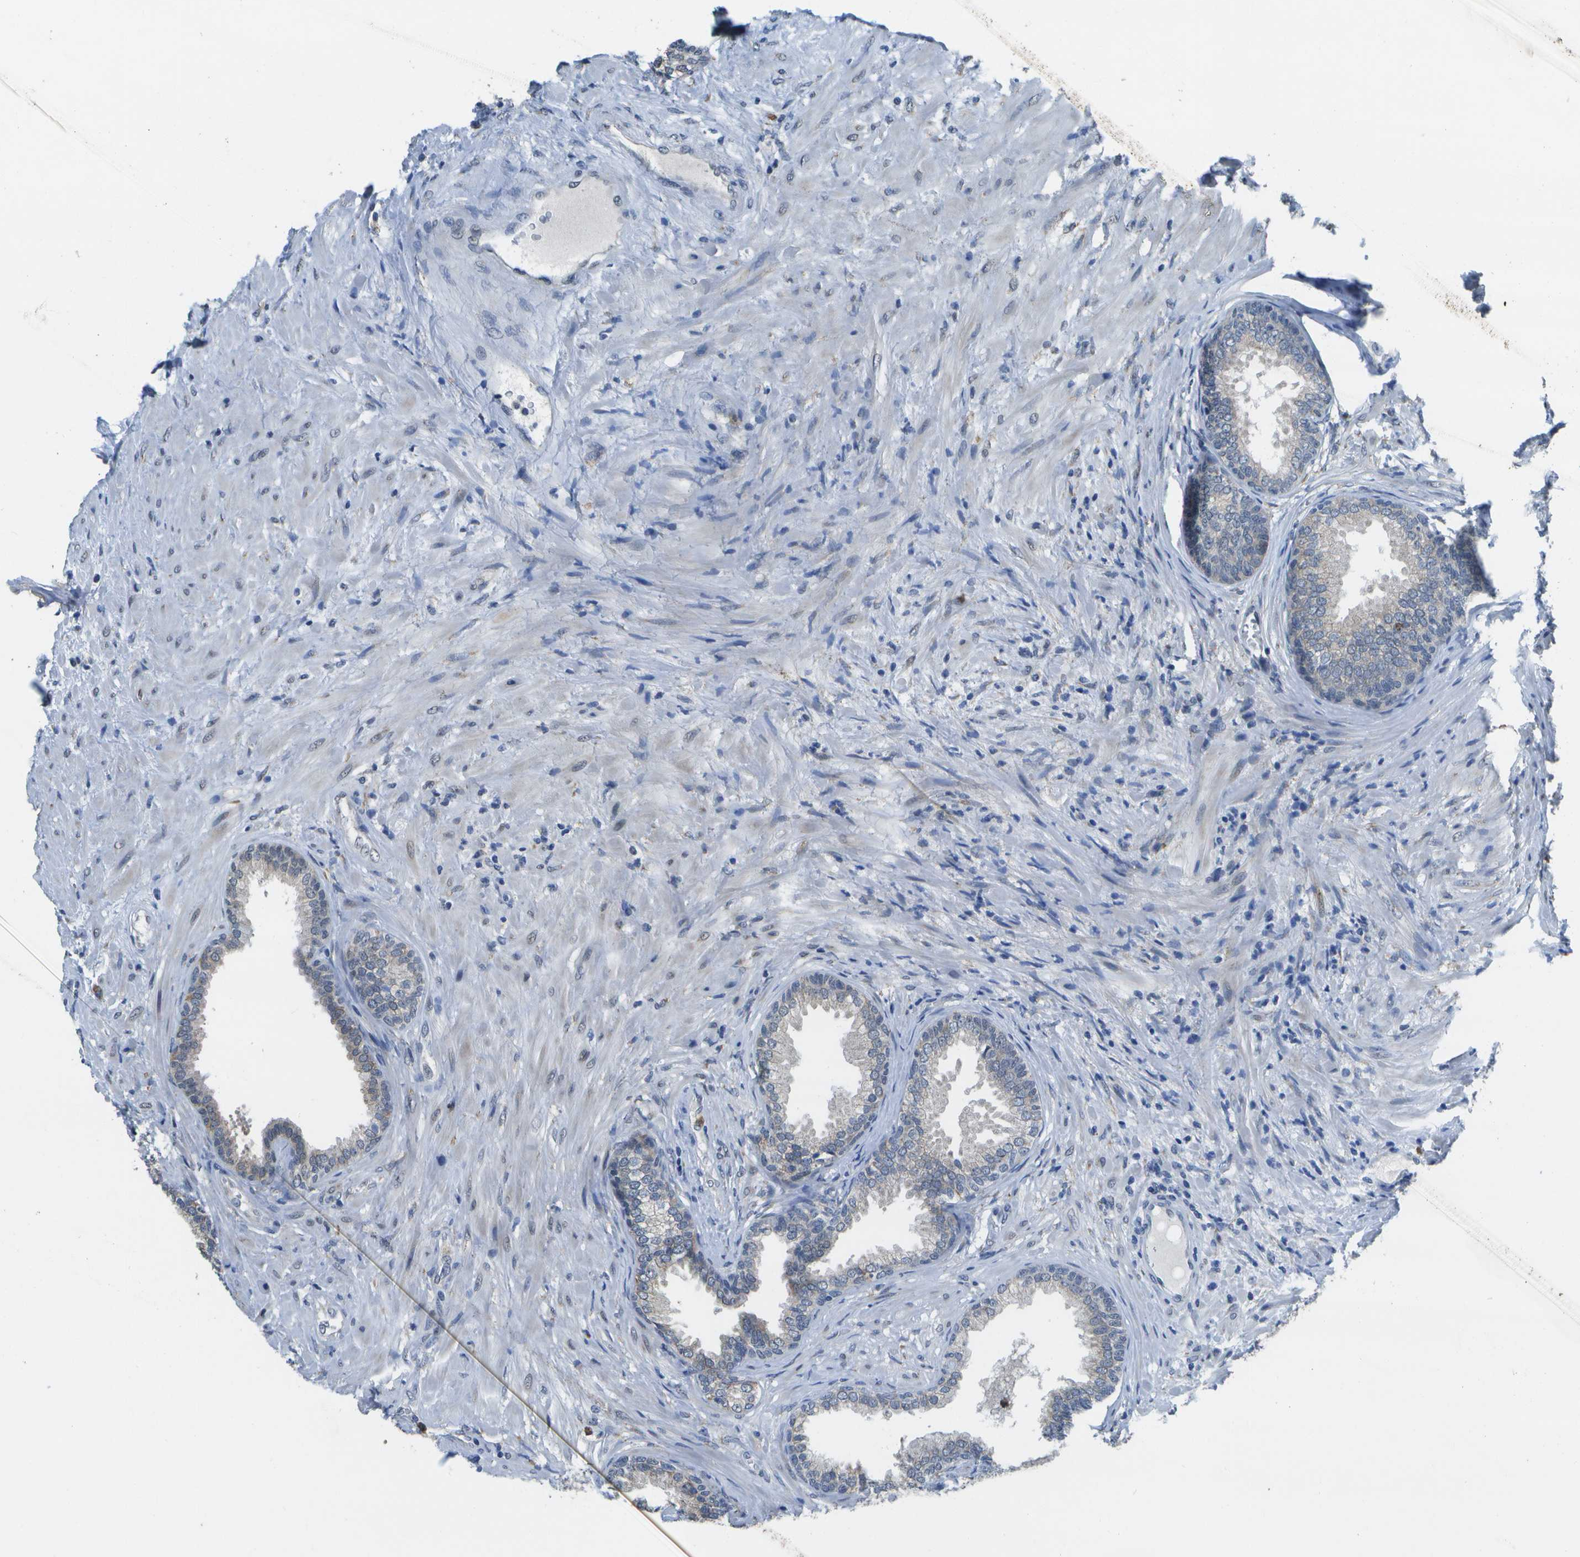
{"staining": {"intensity": "negative", "quantity": "none", "location": "none"}, "tissue": "prostate", "cell_type": "Glandular cells", "image_type": "normal", "snomed": [{"axis": "morphology", "description": "Normal tissue, NOS"}, {"axis": "topography", "description": "Prostate"}], "caption": "DAB (3,3'-diaminobenzidine) immunohistochemical staining of normal human prostate displays no significant expression in glandular cells. Brightfield microscopy of immunohistochemistry (IHC) stained with DAB (3,3'-diaminobenzidine) (brown) and hematoxylin (blue), captured at high magnification.", "gene": "DSE", "patient": {"sex": "male", "age": 76}}